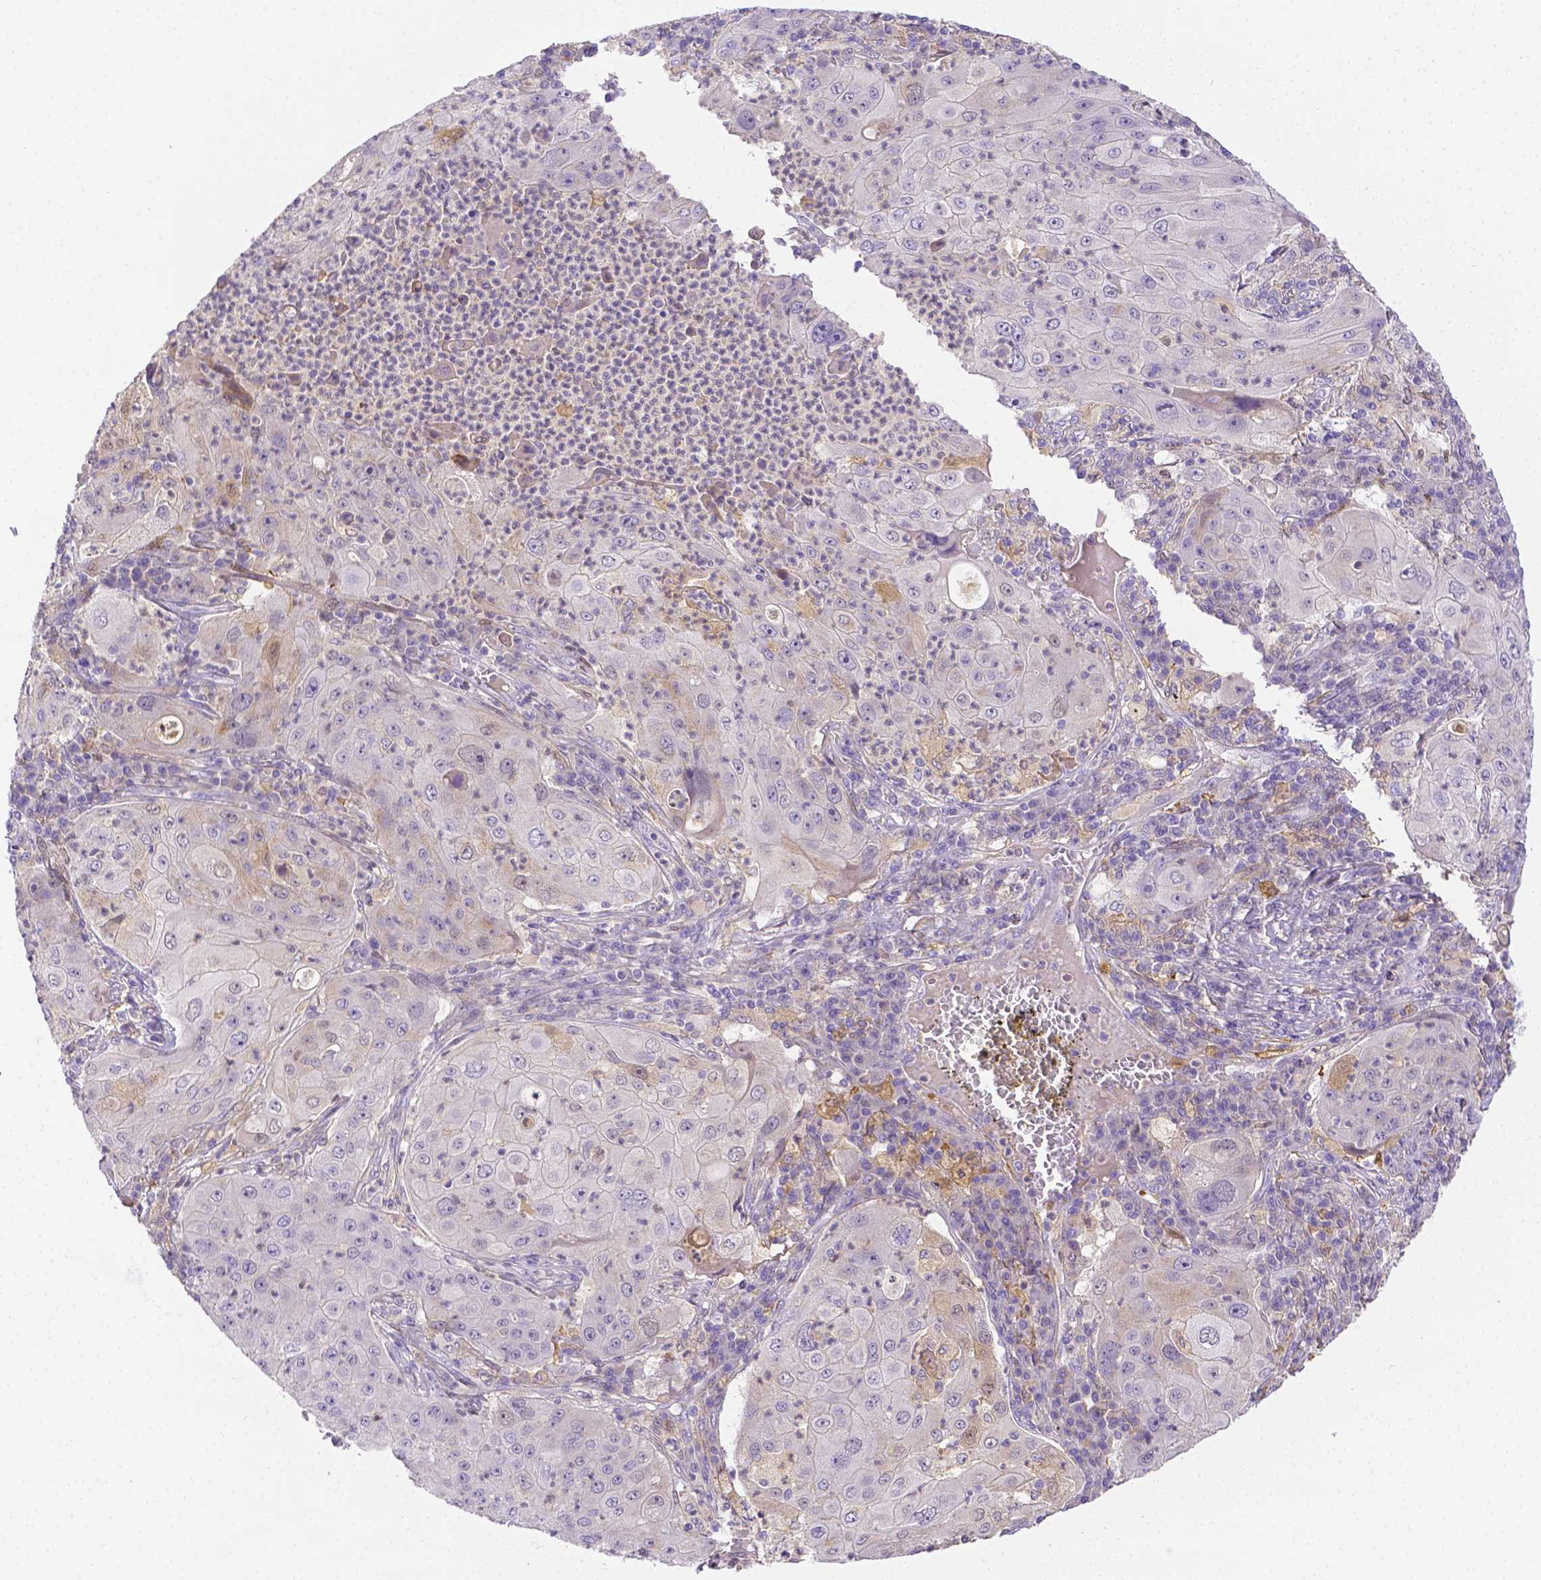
{"staining": {"intensity": "negative", "quantity": "none", "location": "none"}, "tissue": "lung cancer", "cell_type": "Tumor cells", "image_type": "cancer", "snomed": [{"axis": "morphology", "description": "Squamous cell carcinoma, NOS"}, {"axis": "topography", "description": "Lung"}], "caption": "Tumor cells are negative for brown protein staining in squamous cell carcinoma (lung).", "gene": "NXPH2", "patient": {"sex": "female", "age": 59}}